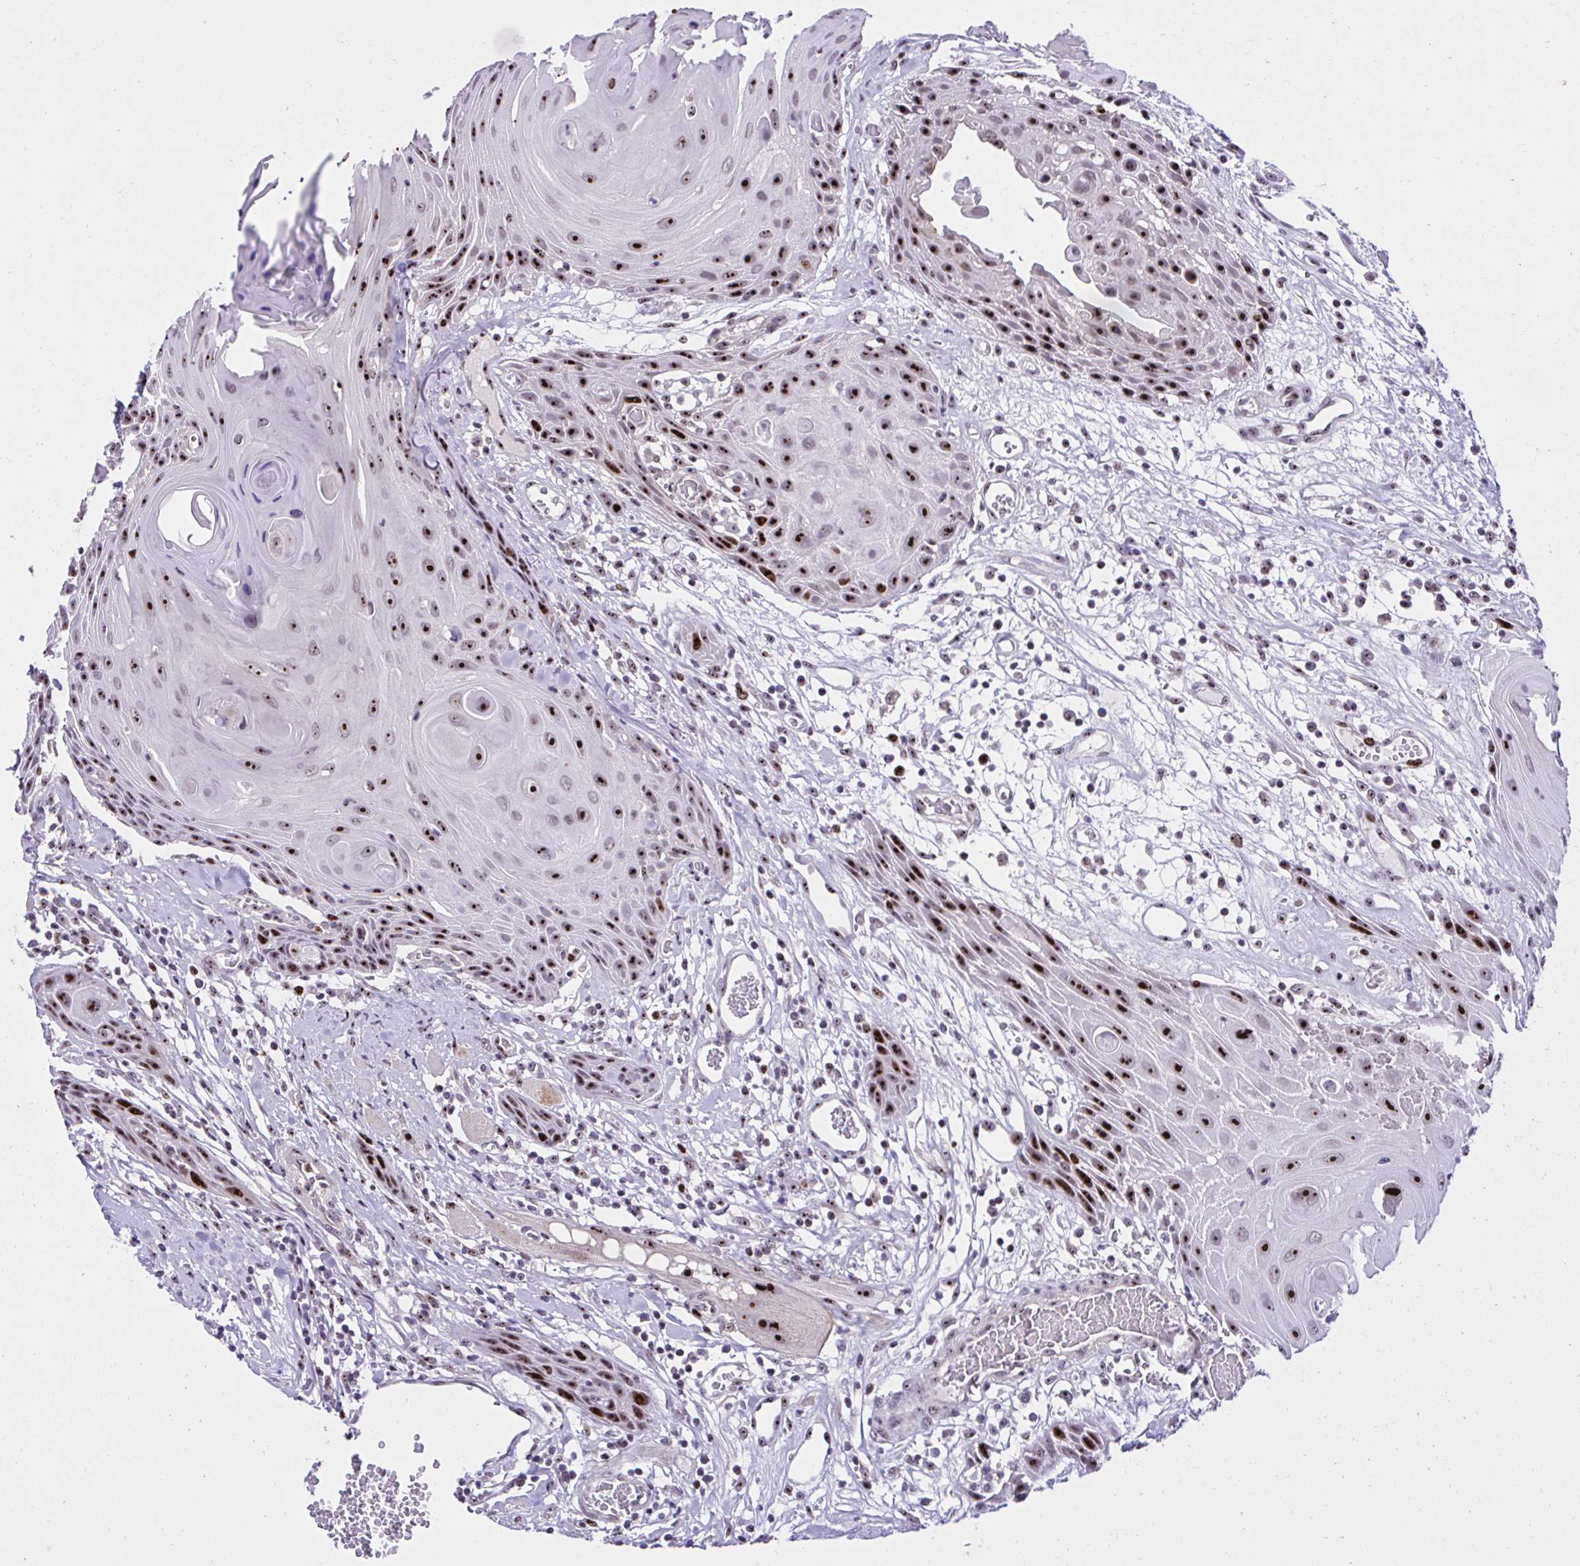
{"staining": {"intensity": "strong", "quantity": ">75%", "location": "nuclear"}, "tissue": "head and neck cancer", "cell_type": "Tumor cells", "image_type": "cancer", "snomed": [{"axis": "morphology", "description": "Squamous cell carcinoma, NOS"}, {"axis": "topography", "description": "Oral tissue"}, {"axis": "topography", "description": "Head-Neck"}], "caption": "DAB (3,3'-diaminobenzidine) immunohistochemical staining of head and neck squamous cell carcinoma demonstrates strong nuclear protein expression in about >75% of tumor cells.", "gene": "CEP72", "patient": {"sex": "male", "age": 49}}